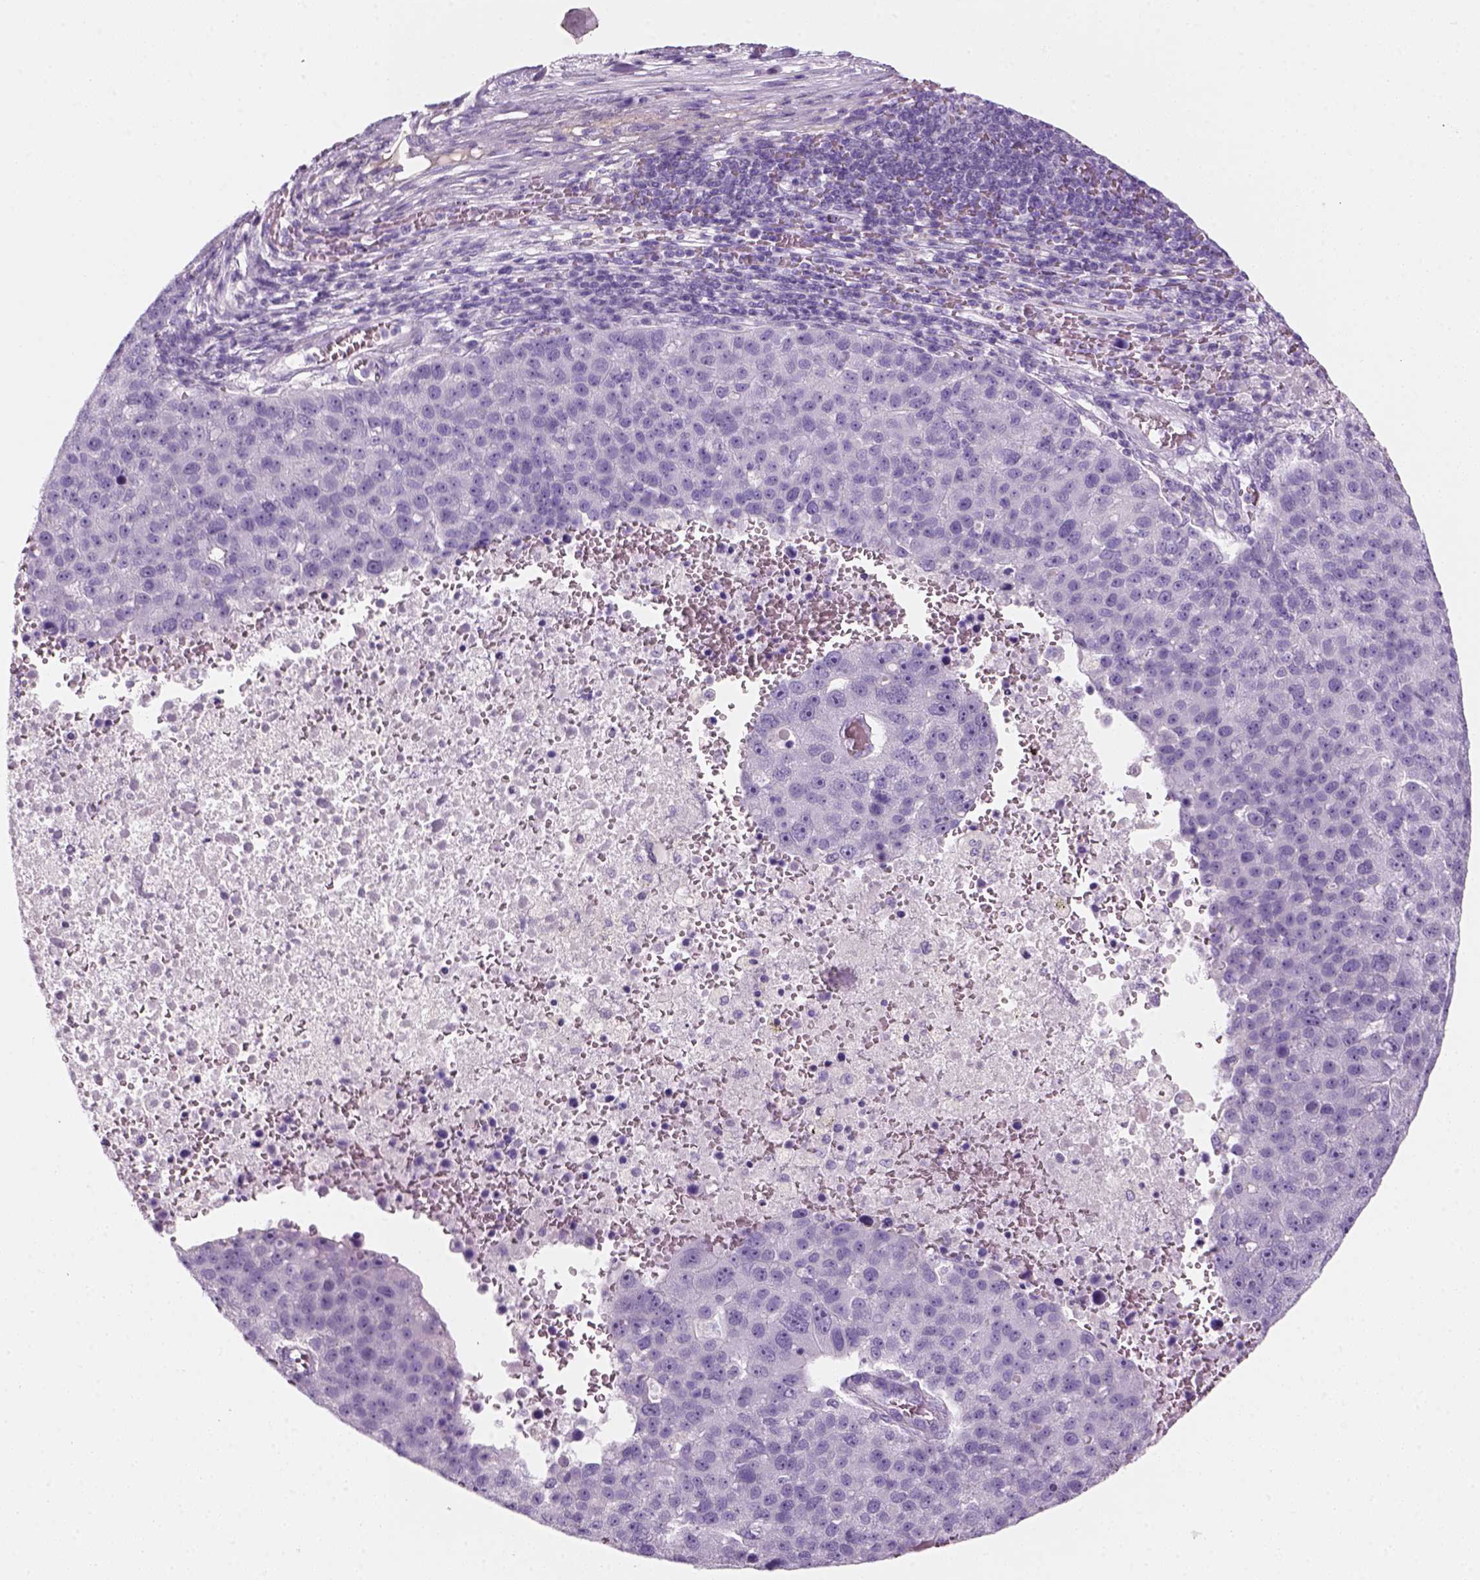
{"staining": {"intensity": "negative", "quantity": "none", "location": "none"}, "tissue": "pancreatic cancer", "cell_type": "Tumor cells", "image_type": "cancer", "snomed": [{"axis": "morphology", "description": "Adenocarcinoma, NOS"}, {"axis": "topography", "description": "Pancreas"}], "caption": "Micrograph shows no protein staining in tumor cells of pancreatic adenocarcinoma tissue.", "gene": "KRTAP11-1", "patient": {"sex": "female", "age": 61}}